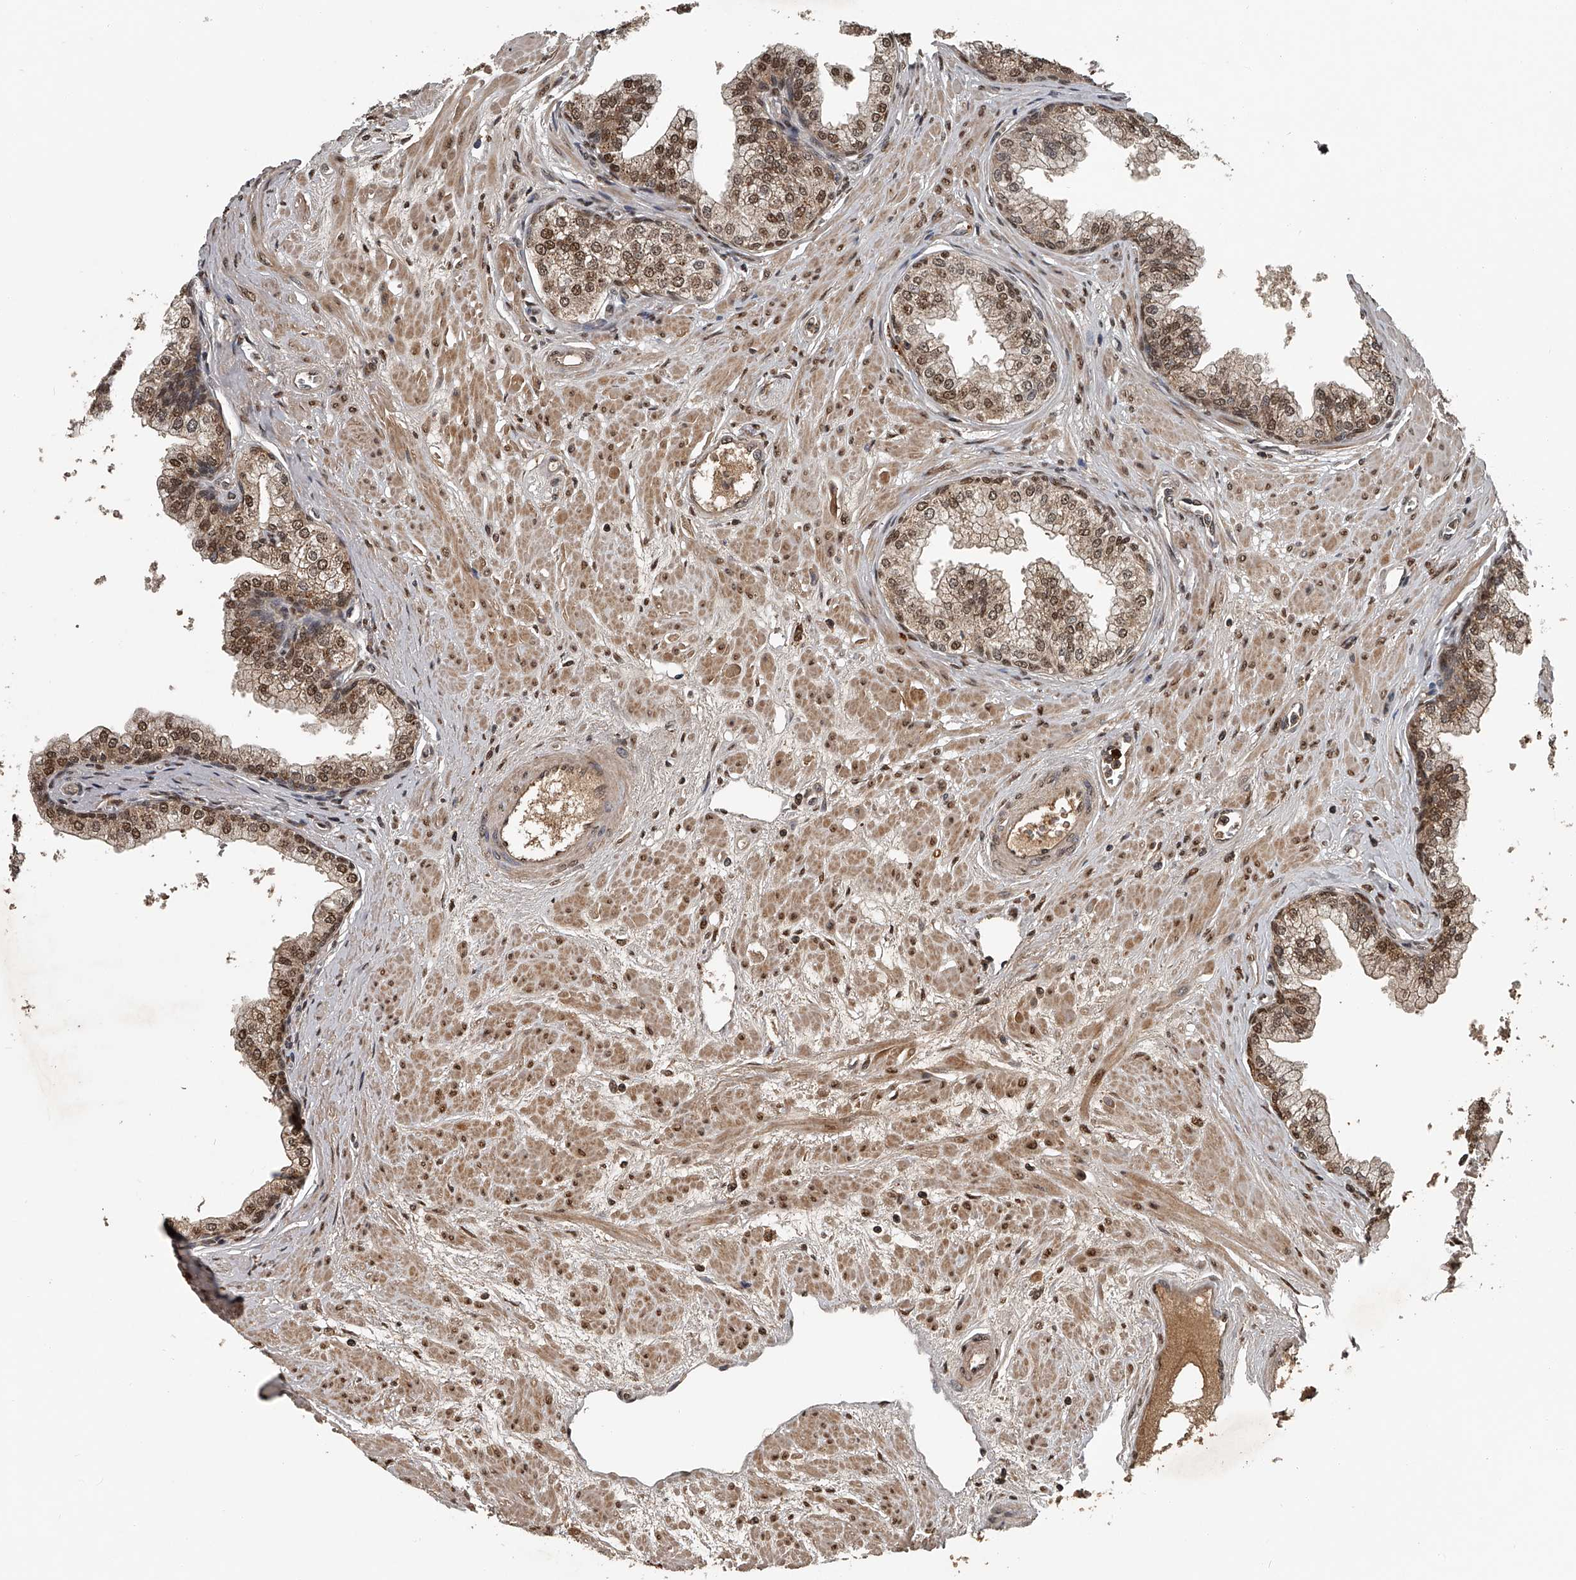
{"staining": {"intensity": "moderate", "quantity": ">75%", "location": "cytoplasmic/membranous,nuclear"}, "tissue": "prostate", "cell_type": "Glandular cells", "image_type": "normal", "snomed": [{"axis": "morphology", "description": "Normal tissue, NOS"}, {"axis": "morphology", "description": "Urothelial carcinoma, Low grade"}, {"axis": "topography", "description": "Urinary bladder"}, {"axis": "topography", "description": "Prostate"}], "caption": "Moderate cytoplasmic/membranous,nuclear staining for a protein is appreciated in approximately >75% of glandular cells of benign prostate using immunohistochemistry.", "gene": "PLEKHG1", "patient": {"sex": "male", "age": 60}}